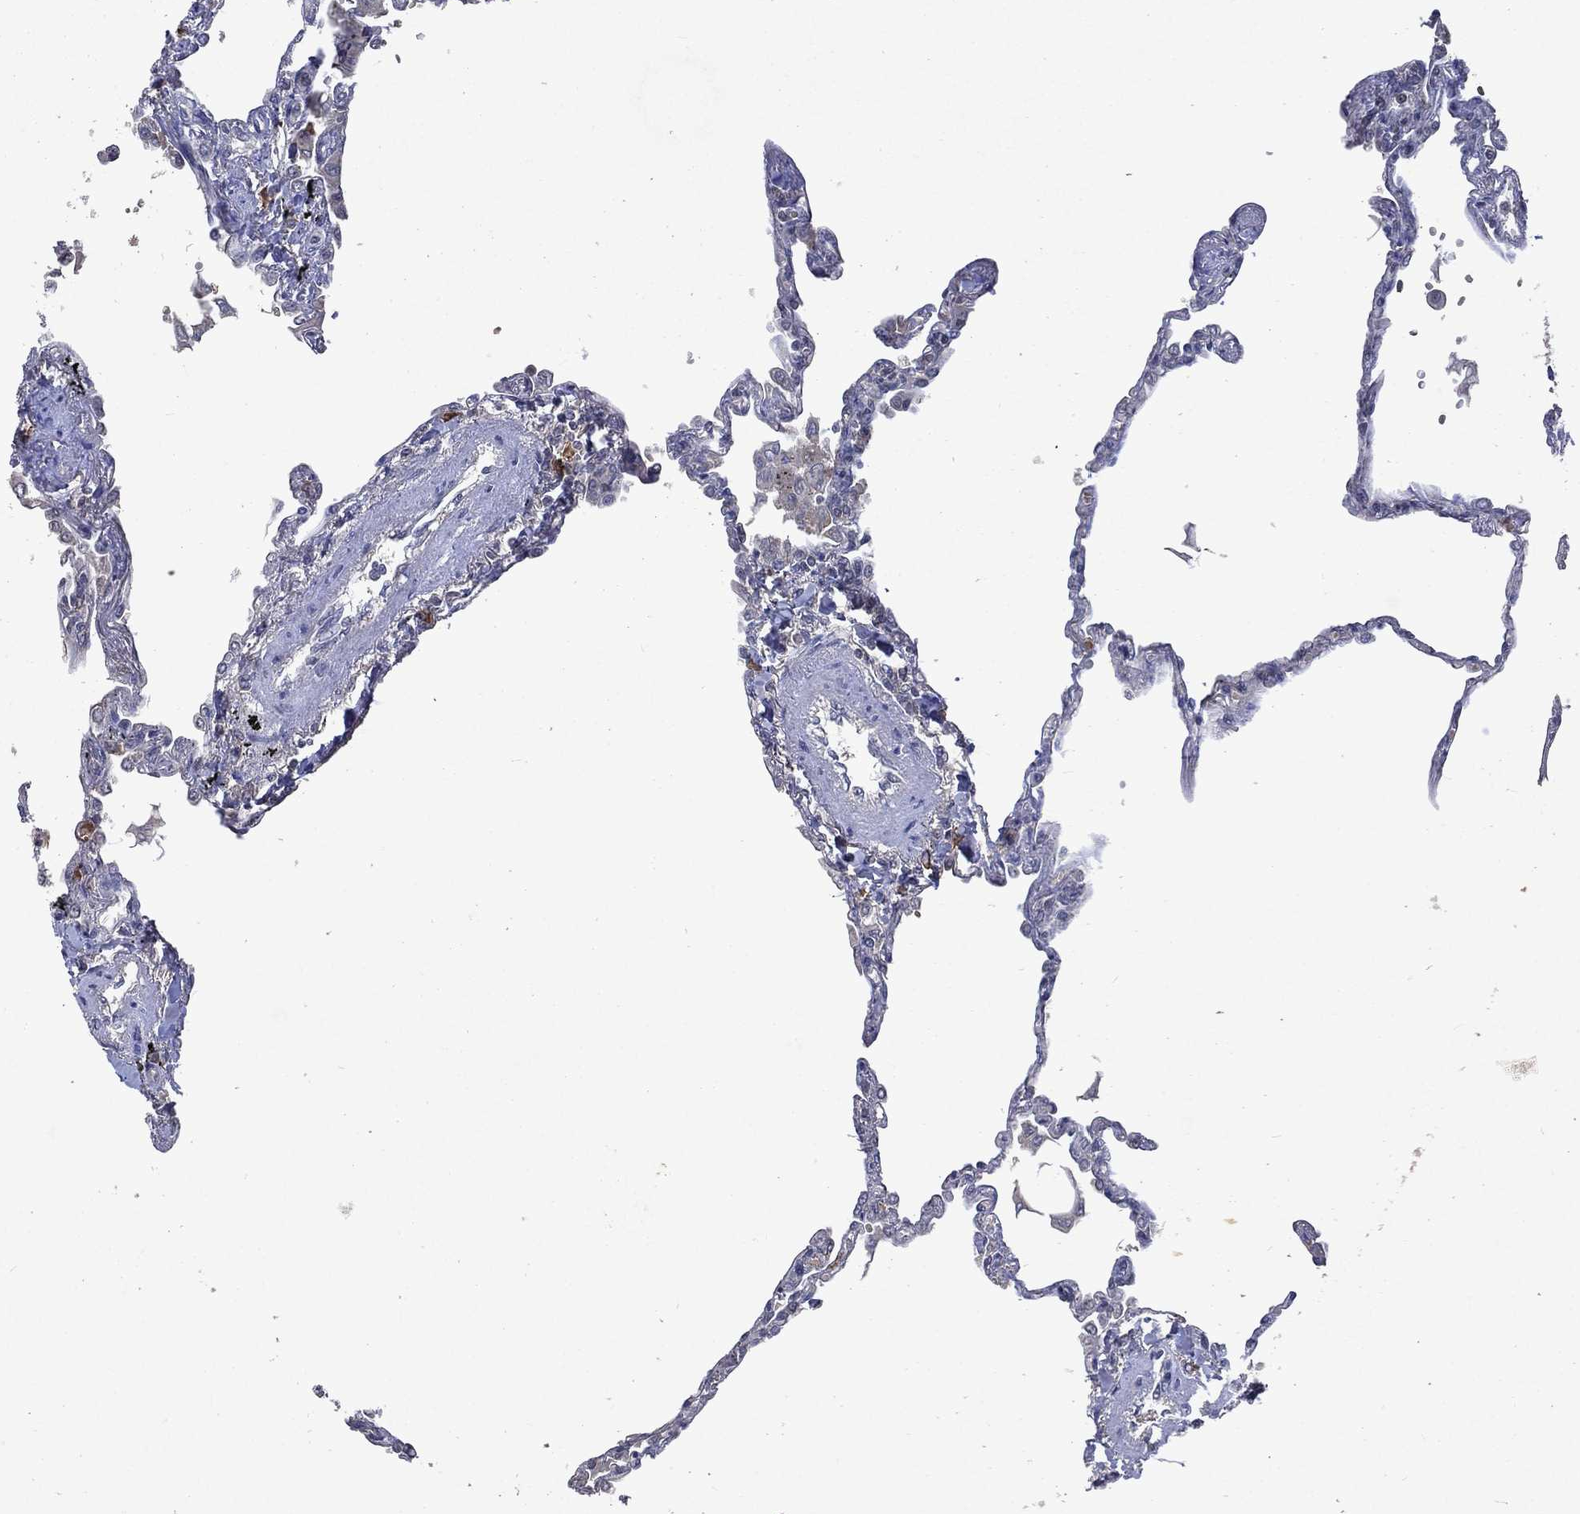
{"staining": {"intensity": "negative", "quantity": "none", "location": "none"}, "tissue": "lung", "cell_type": "Alveolar cells", "image_type": "normal", "snomed": [{"axis": "morphology", "description": "Normal tissue, NOS"}, {"axis": "topography", "description": "Lung"}], "caption": "An immunohistochemistry photomicrograph of unremarkable lung is shown. There is no staining in alveolar cells of lung.", "gene": "MTAP", "patient": {"sex": "male", "age": 78}}